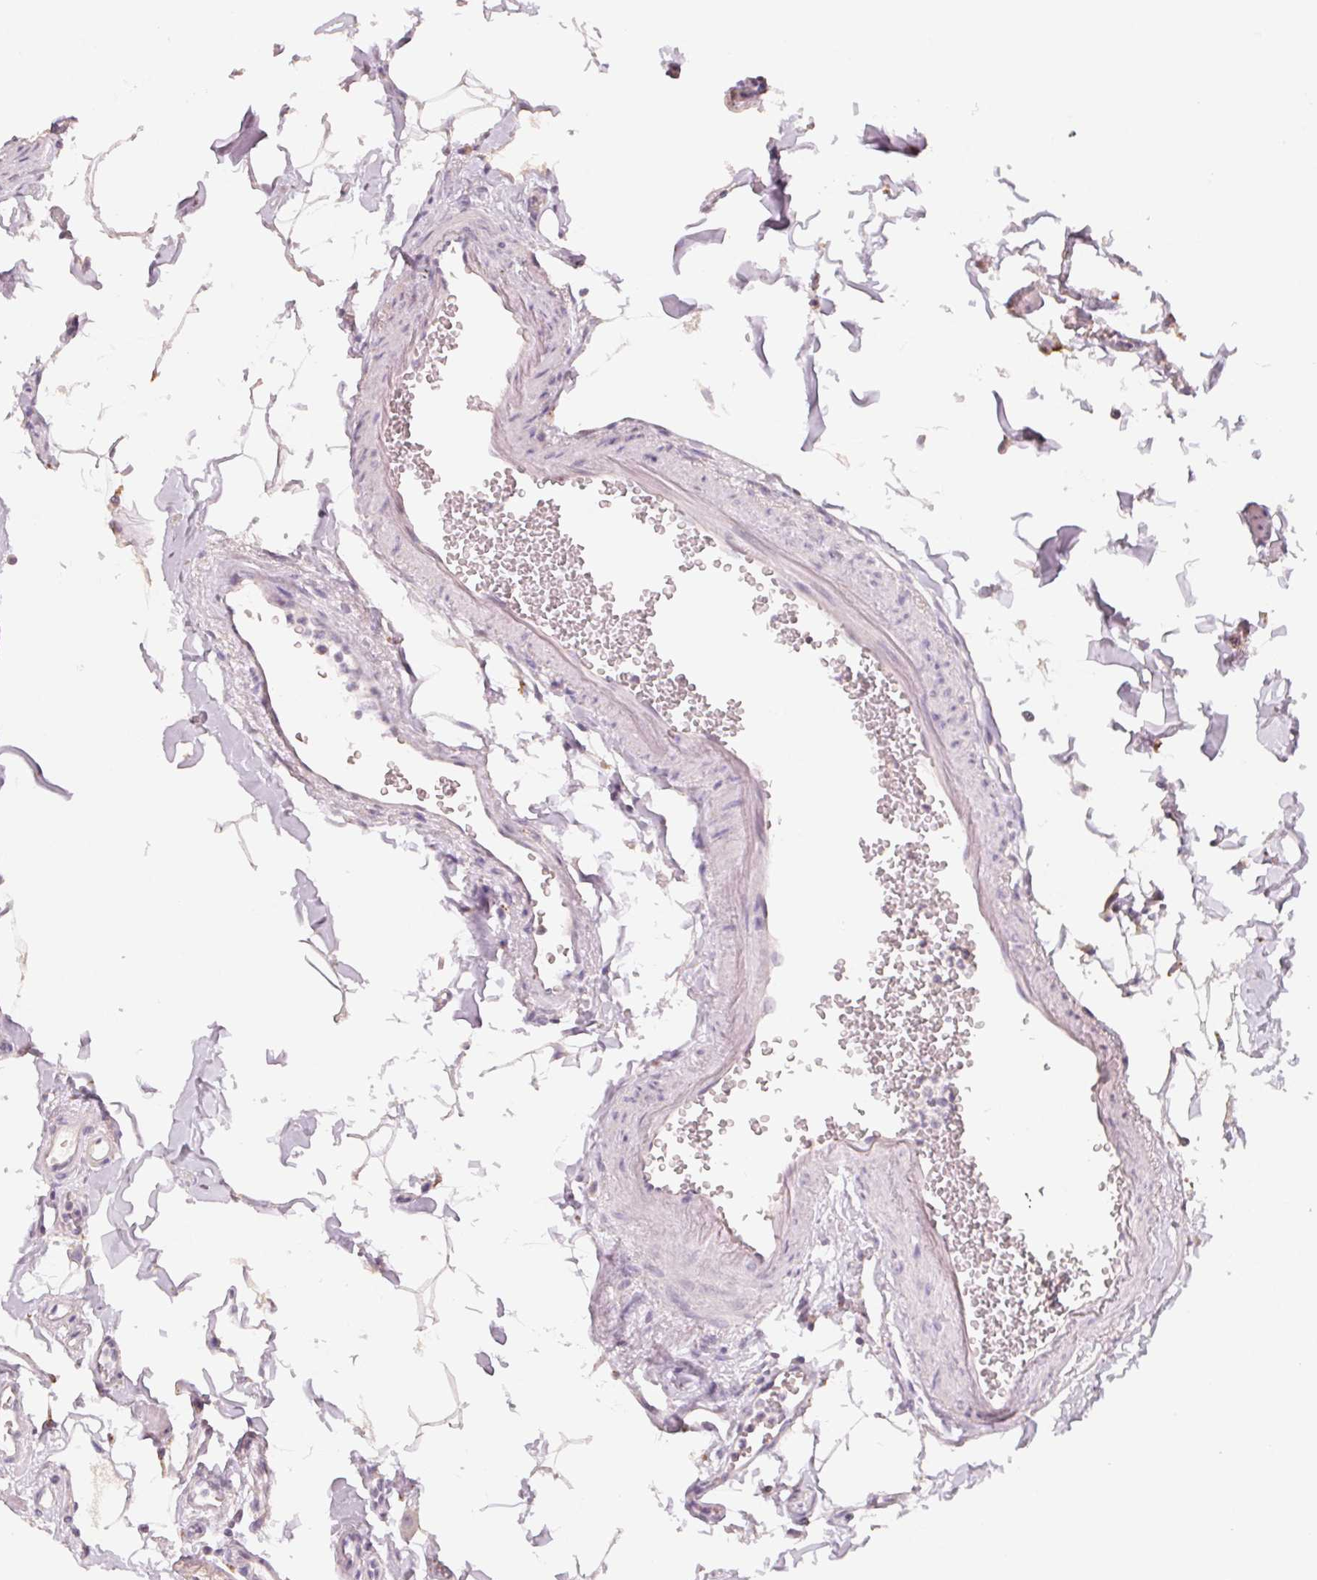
{"staining": {"intensity": "moderate", "quantity": "25%-75%", "location": "cytoplasmic/membranous"}, "tissue": "duodenum", "cell_type": "Glandular cells", "image_type": "normal", "snomed": [{"axis": "morphology", "description": "Normal tissue, NOS"}, {"axis": "topography", "description": "Pancreas"}, {"axis": "topography", "description": "Duodenum"}], "caption": "Brown immunohistochemical staining in unremarkable duodenum demonstrates moderate cytoplasmic/membranous positivity in about 25%-75% of glandular cells. The staining was performed using DAB, with brown indicating positive protein expression. Nuclei are stained blue with hematoxylin.", "gene": "TREH", "patient": {"sex": "male", "age": 59}}